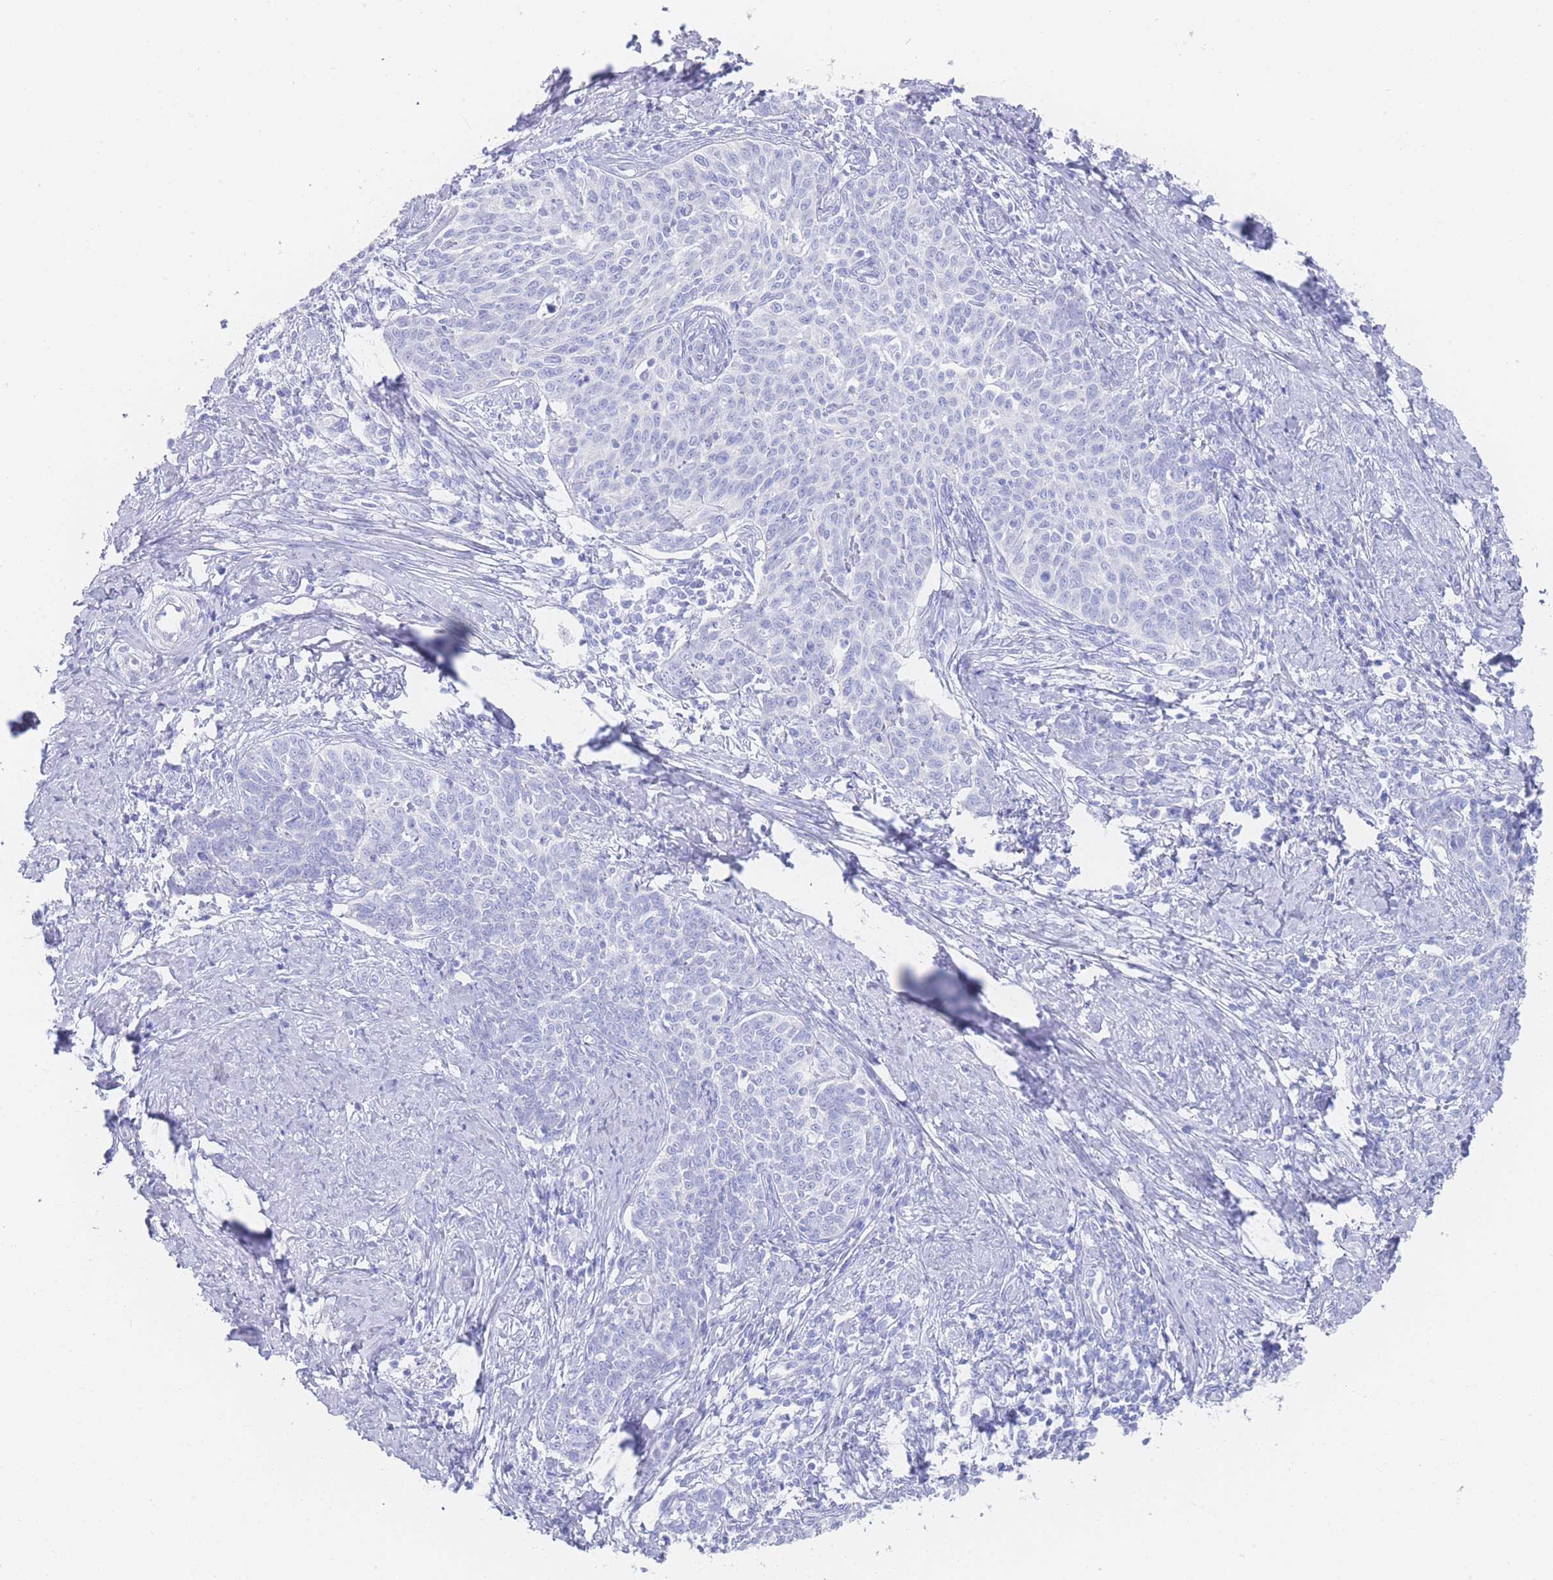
{"staining": {"intensity": "negative", "quantity": "none", "location": "none"}, "tissue": "cervical cancer", "cell_type": "Tumor cells", "image_type": "cancer", "snomed": [{"axis": "morphology", "description": "Squamous cell carcinoma, NOS"}, {"axis": "topography", "description": "Cervix"}], "caption": "The IHC image has no significant expression in tumor cells of cervical cancer (squamous cell carcinoma) tissue. (Immunohistochemistry (ihc), brightfield microscopy, high magnification).", "gene": "LRRC37A", "patient": {"sex": "female", "age": 39}}